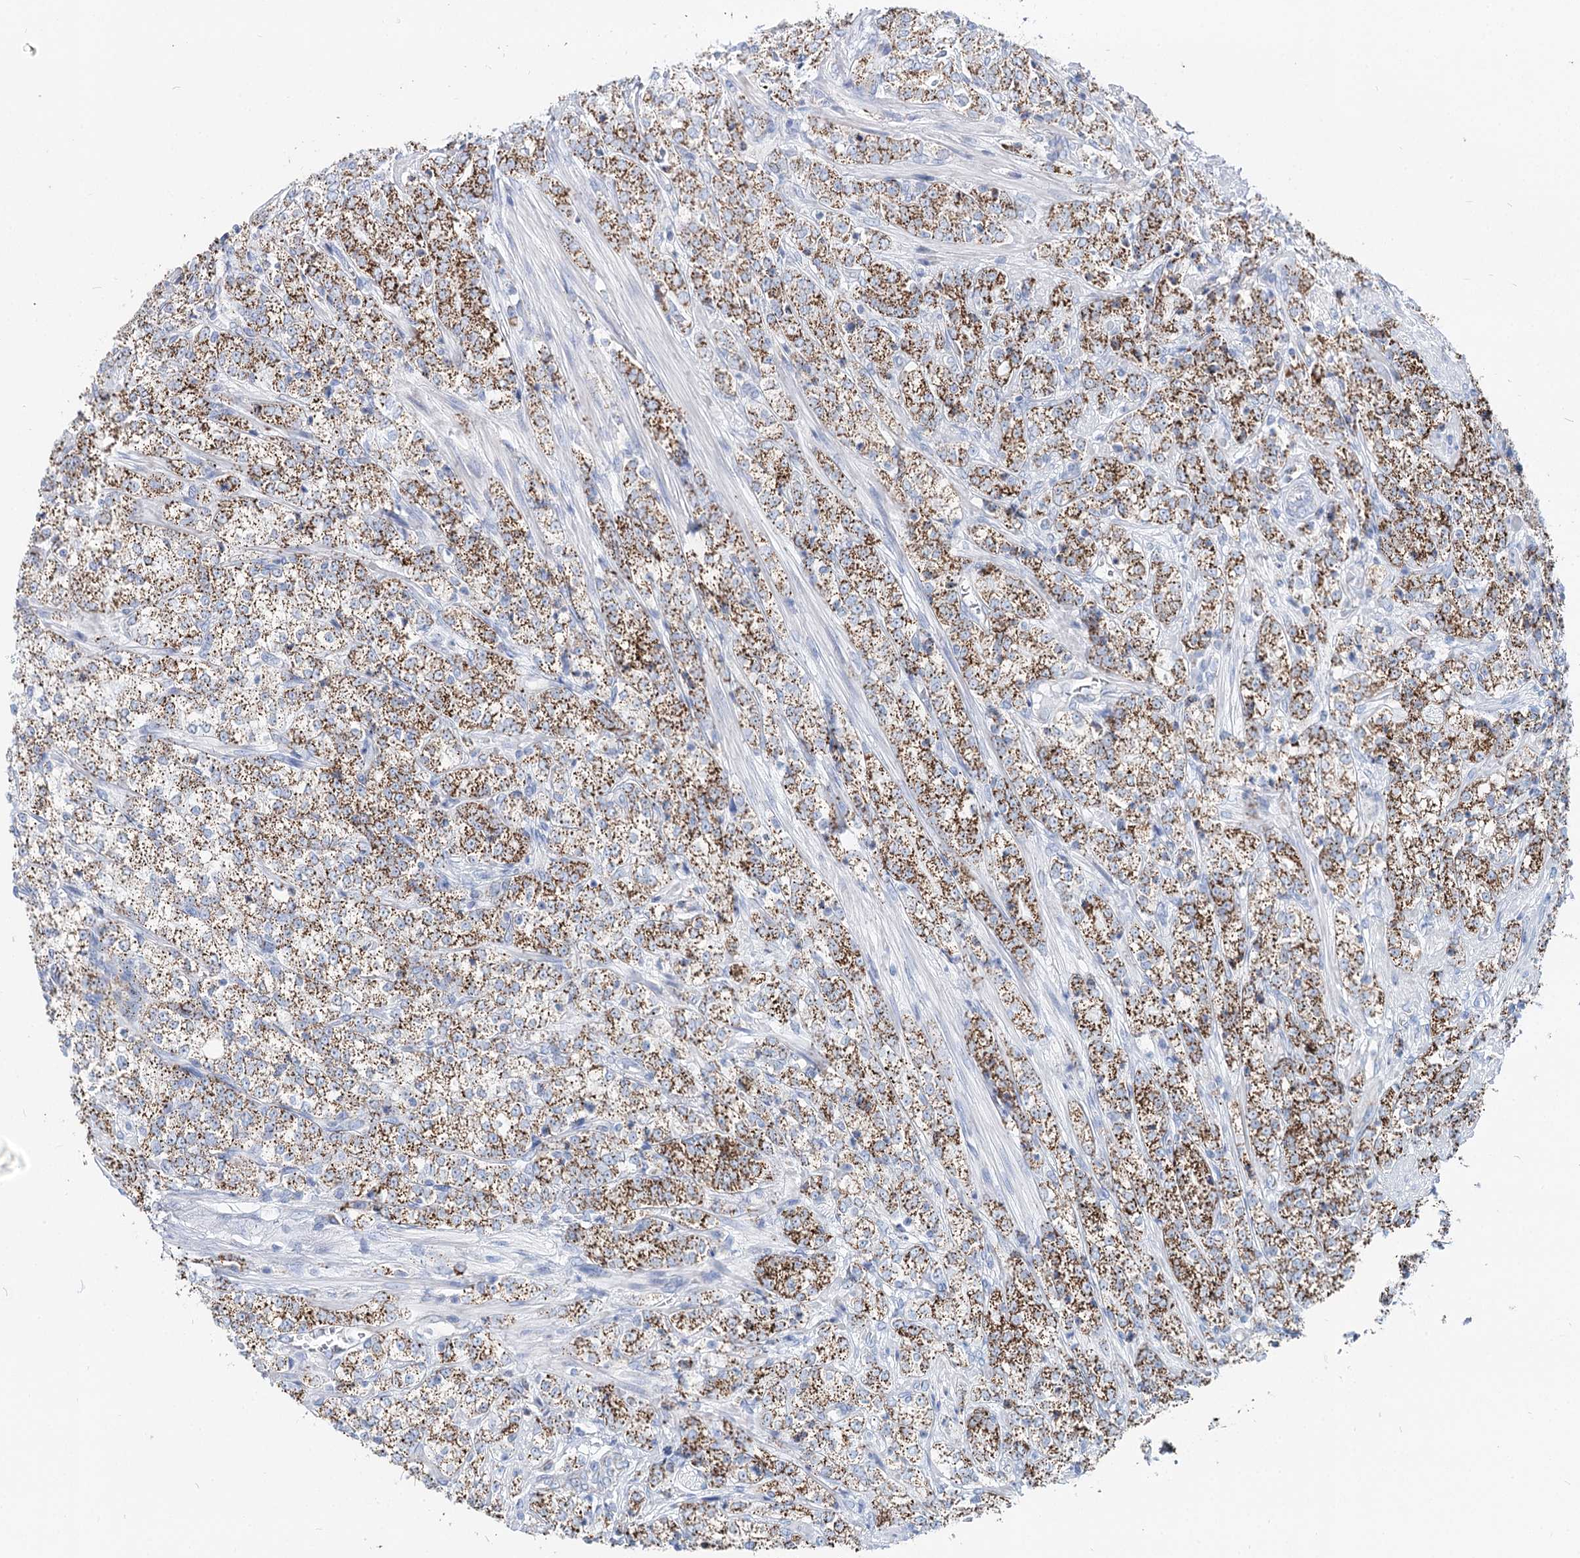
{"staining": {"intensity": "strong", "quantity": ">75%", "location": "cytoplasmic/membranous"}, "tissue": "prostate cancer", "cell_type": "Tumor cells", "image_type": "cancer", "snomed": [{"axis": "morphology", "description": "Adenocarcinoma, High grade"}, {"axis": "topography", "description": "Prostate"}], "caption": "Strong cytoplasmic/membranous staining for a protein is present in approximately >75% of tumor cells of prostate adenocarcinoma (high-grade) using immunohistochemistry.", "gene": "MCCC2", "patient": {"sex": "male", "age": 69}}